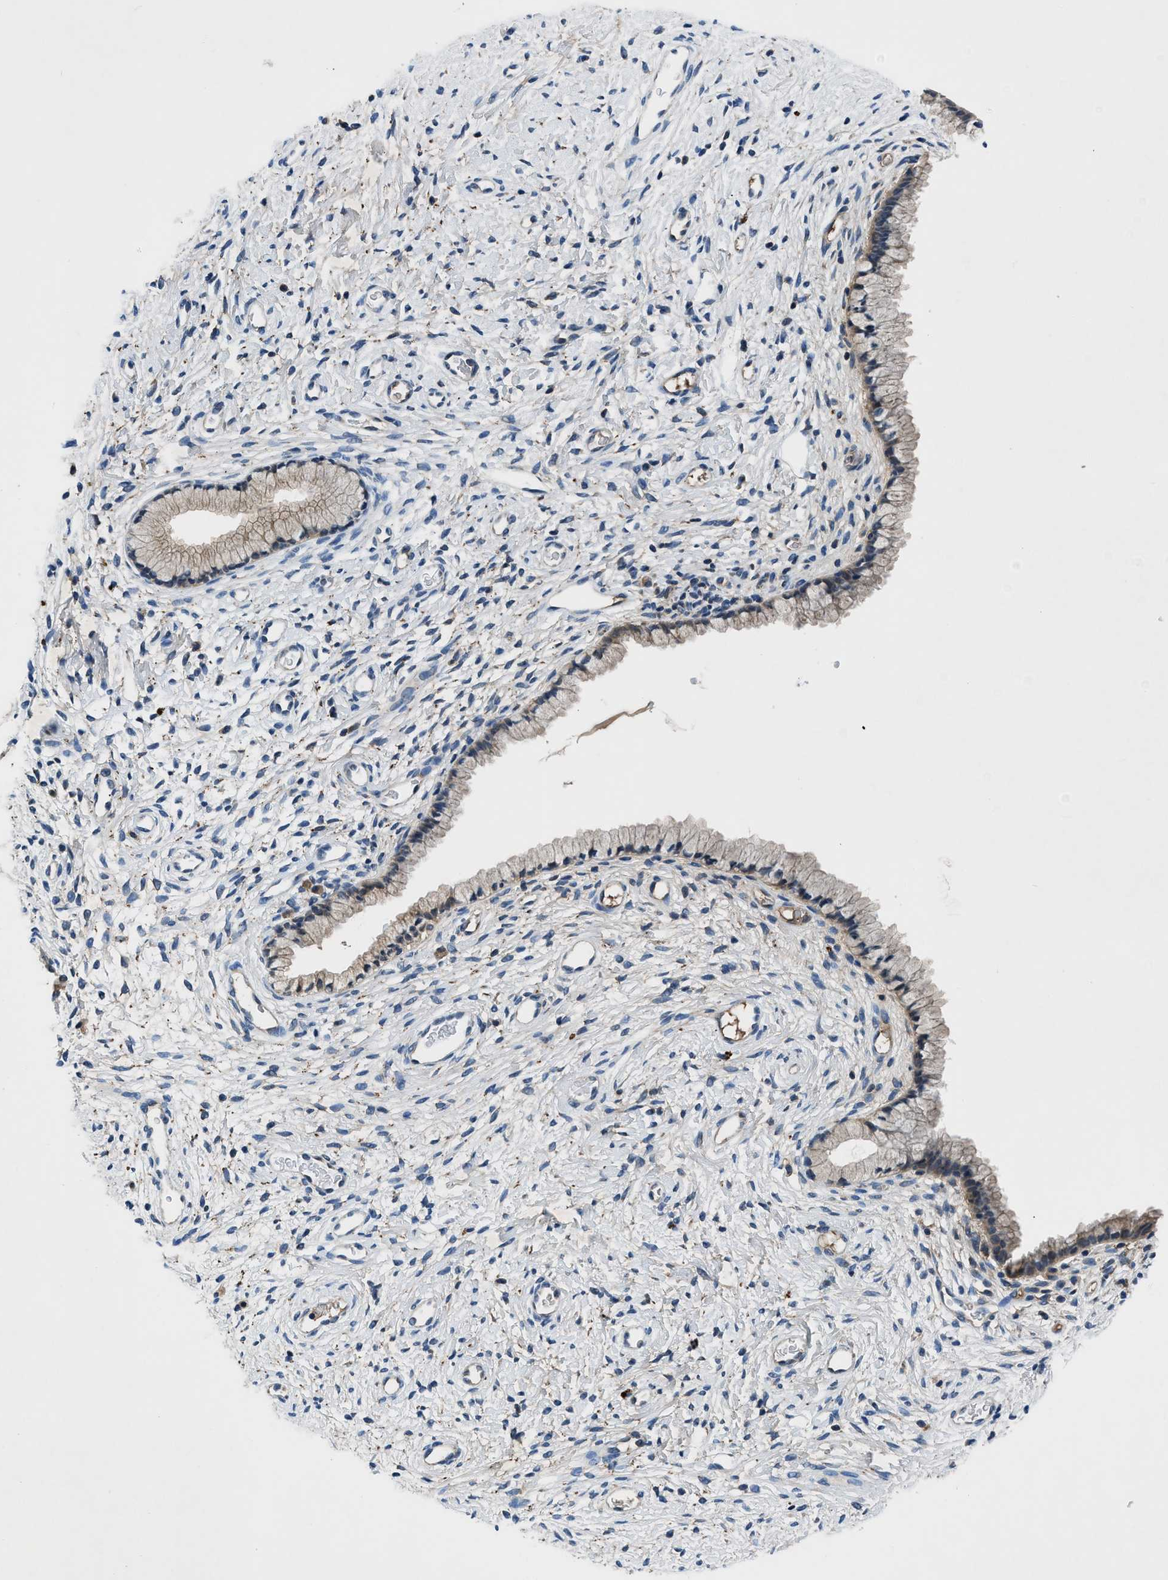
{"staining": {"intensity": "weak", "quantity": "25%-75%", "location": "cytoplasmic/membranous"}, "tissue": "cervix", "cell_type": "Glandular cells", "image_type": "normal", "snomed": [{"axis": "morphology", "description": "Normal tissue, NOS"}, {"axis": "topography", "description": "Cervix"}], "caption": "IHC photomicrograph of normal human cervix stained for a protein (brown), which displays low levels of weak cytoplasmic/membranous positivity in approximately 25%-75% of glandular cells.", "gene": "PAFAH2", "patient": {"sex": "female", "age": 72}}